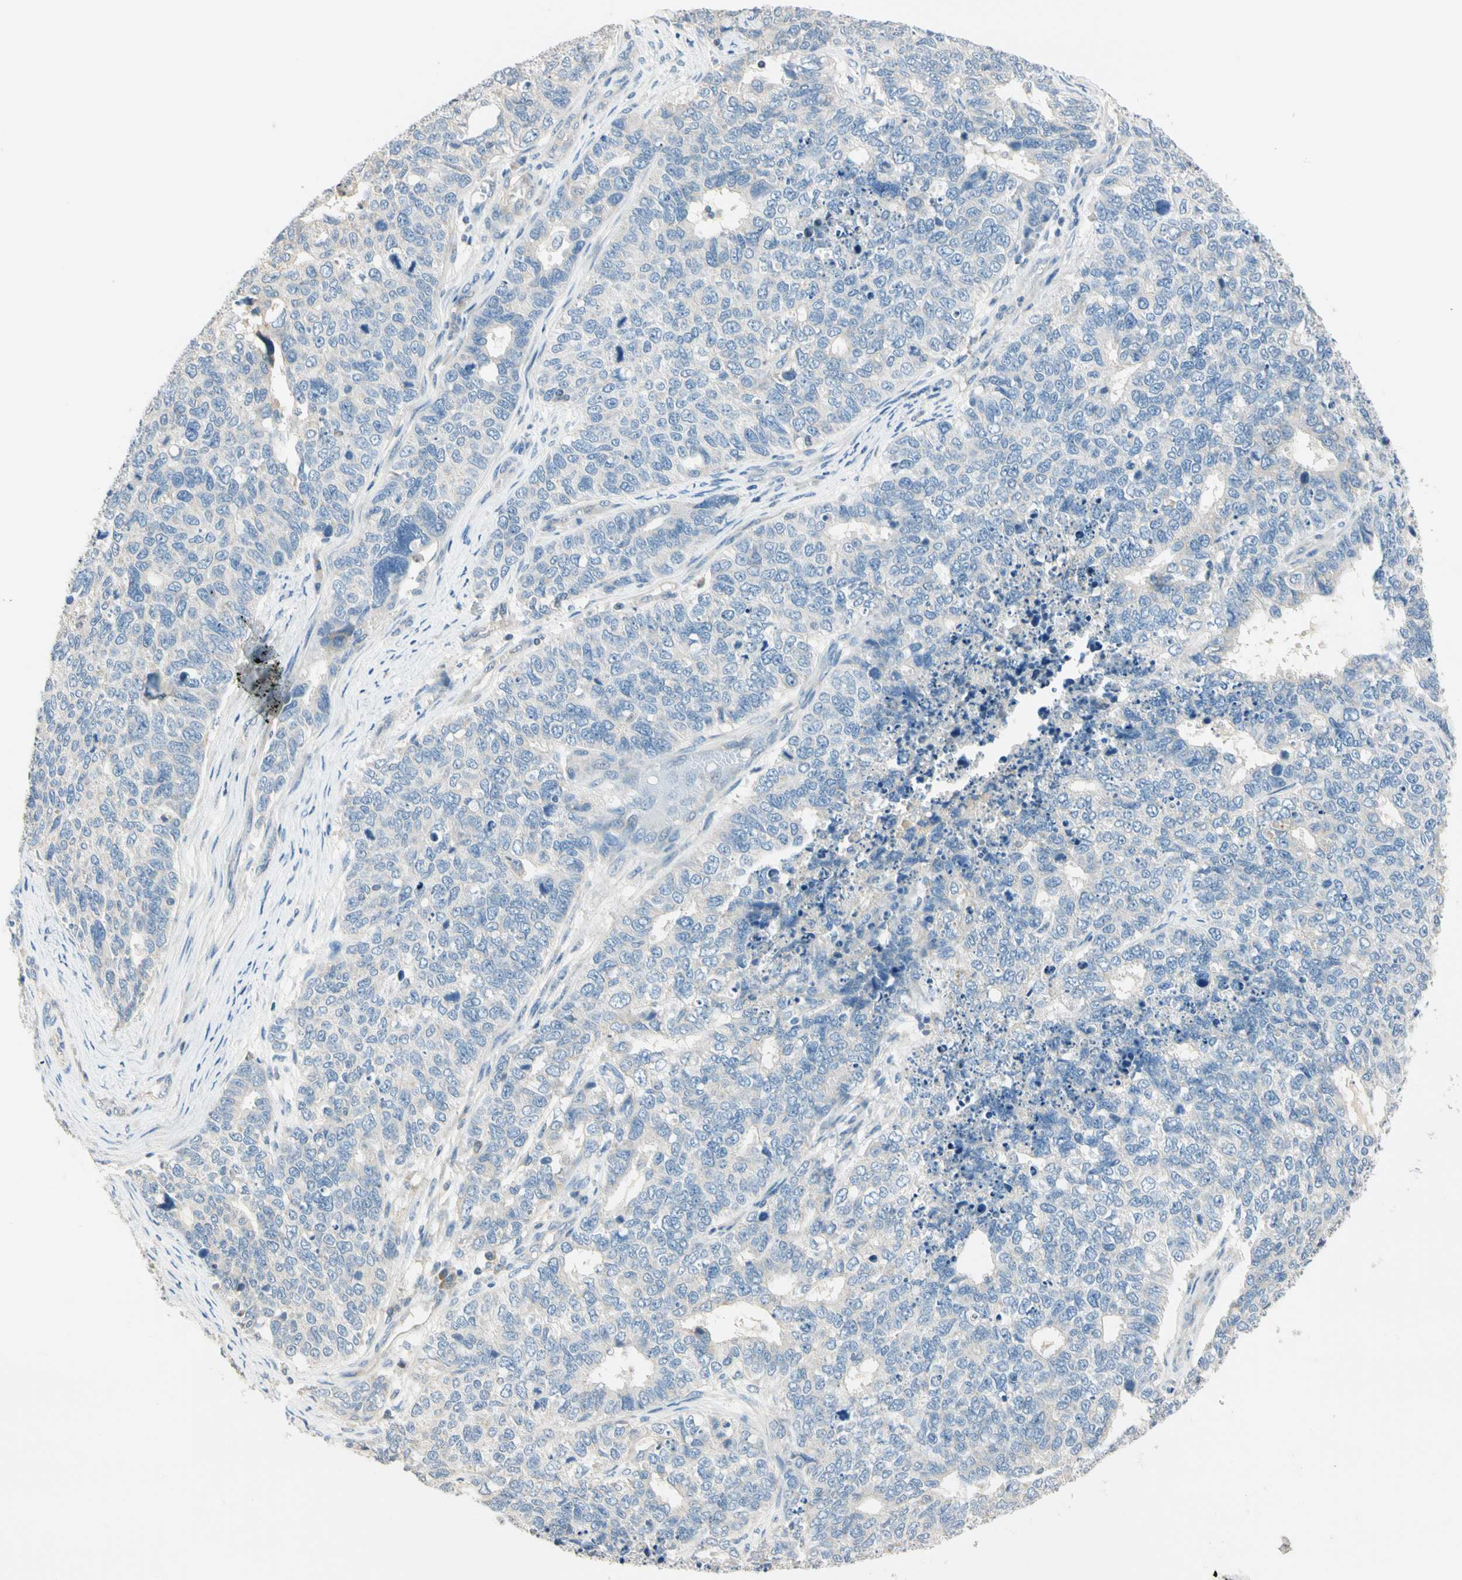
{"staining": {"intensity": "negative", "quantity": "none", "location": "none"}, "tissue": "cervical cancer", "cell_type": "Tumor cells", "image_type": "cancer", "snomed": [{"axis": "morphology", "description": "Squamous cell carcinoma, NOS"}, {"axis": "topography", "description": "Cervix"}], "caption": "Immunohistochemistry photomicrograph of squamous cell carcinoma (cervical) stained for a protein (brown), which reveals no expression in tumor cells.", "gene": "GPR153", "patient": {"sex": "female", "age": 63}}